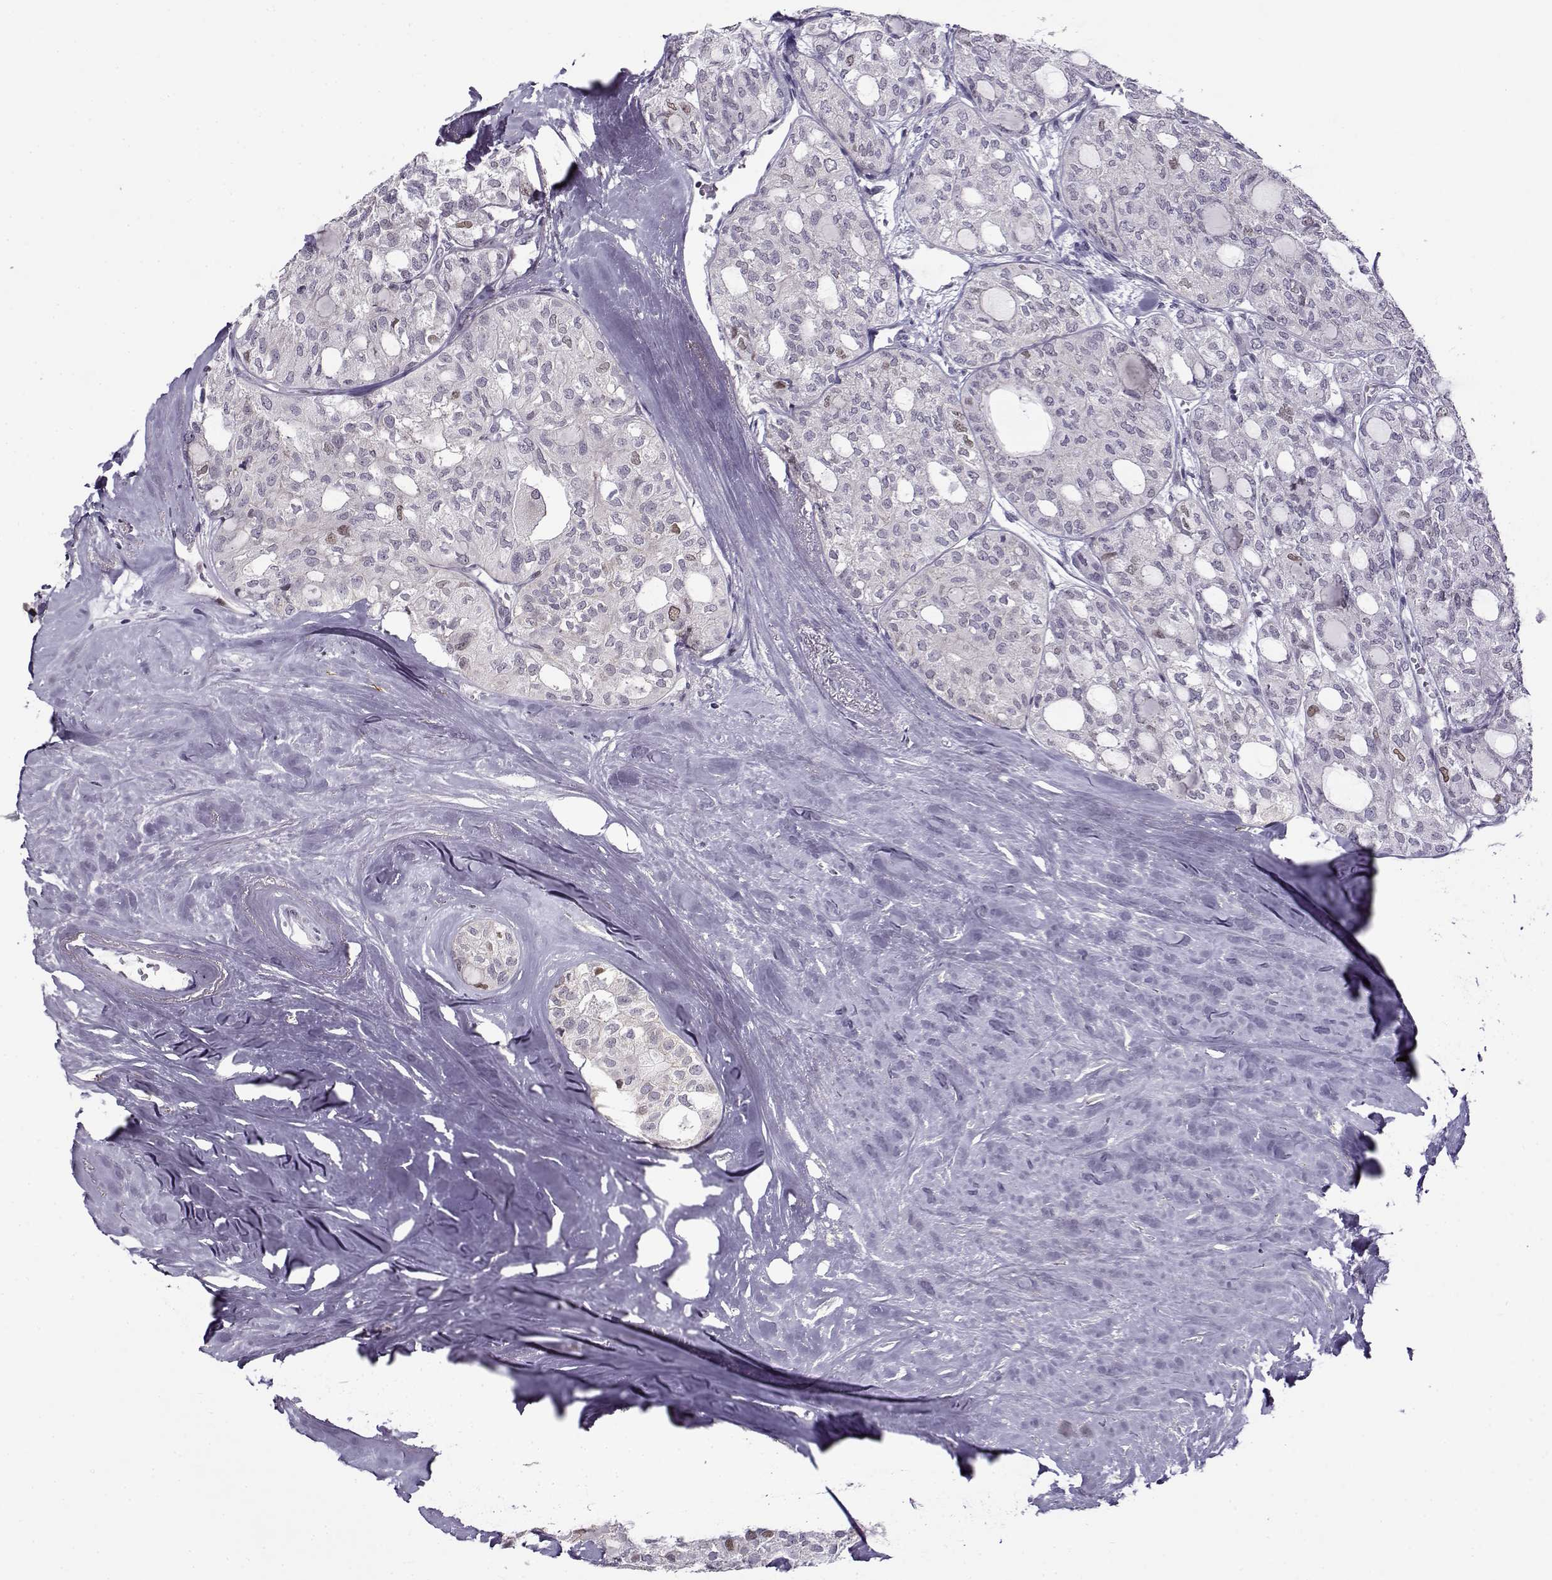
{"staining": {"intensity": "negative", "quantity": "none", "location": "none"}, "tissue": "thyroid cancer", "cell_type": "Tumor cells", "image_type": "cancer", "snomed": [{"axis": "morphology", "description": "Follicular adenoma carcinoma, NOS"}, {"axis": "topography", "description": "Thyroid gland"}], "caption": "This is a histopathology image of immunohistochemistry (IHC) staining of thyroid cancer, which shows no positivity in tumor cells.", "gene": "BACH1", "patient": {"sex": "male", "age": 75}}